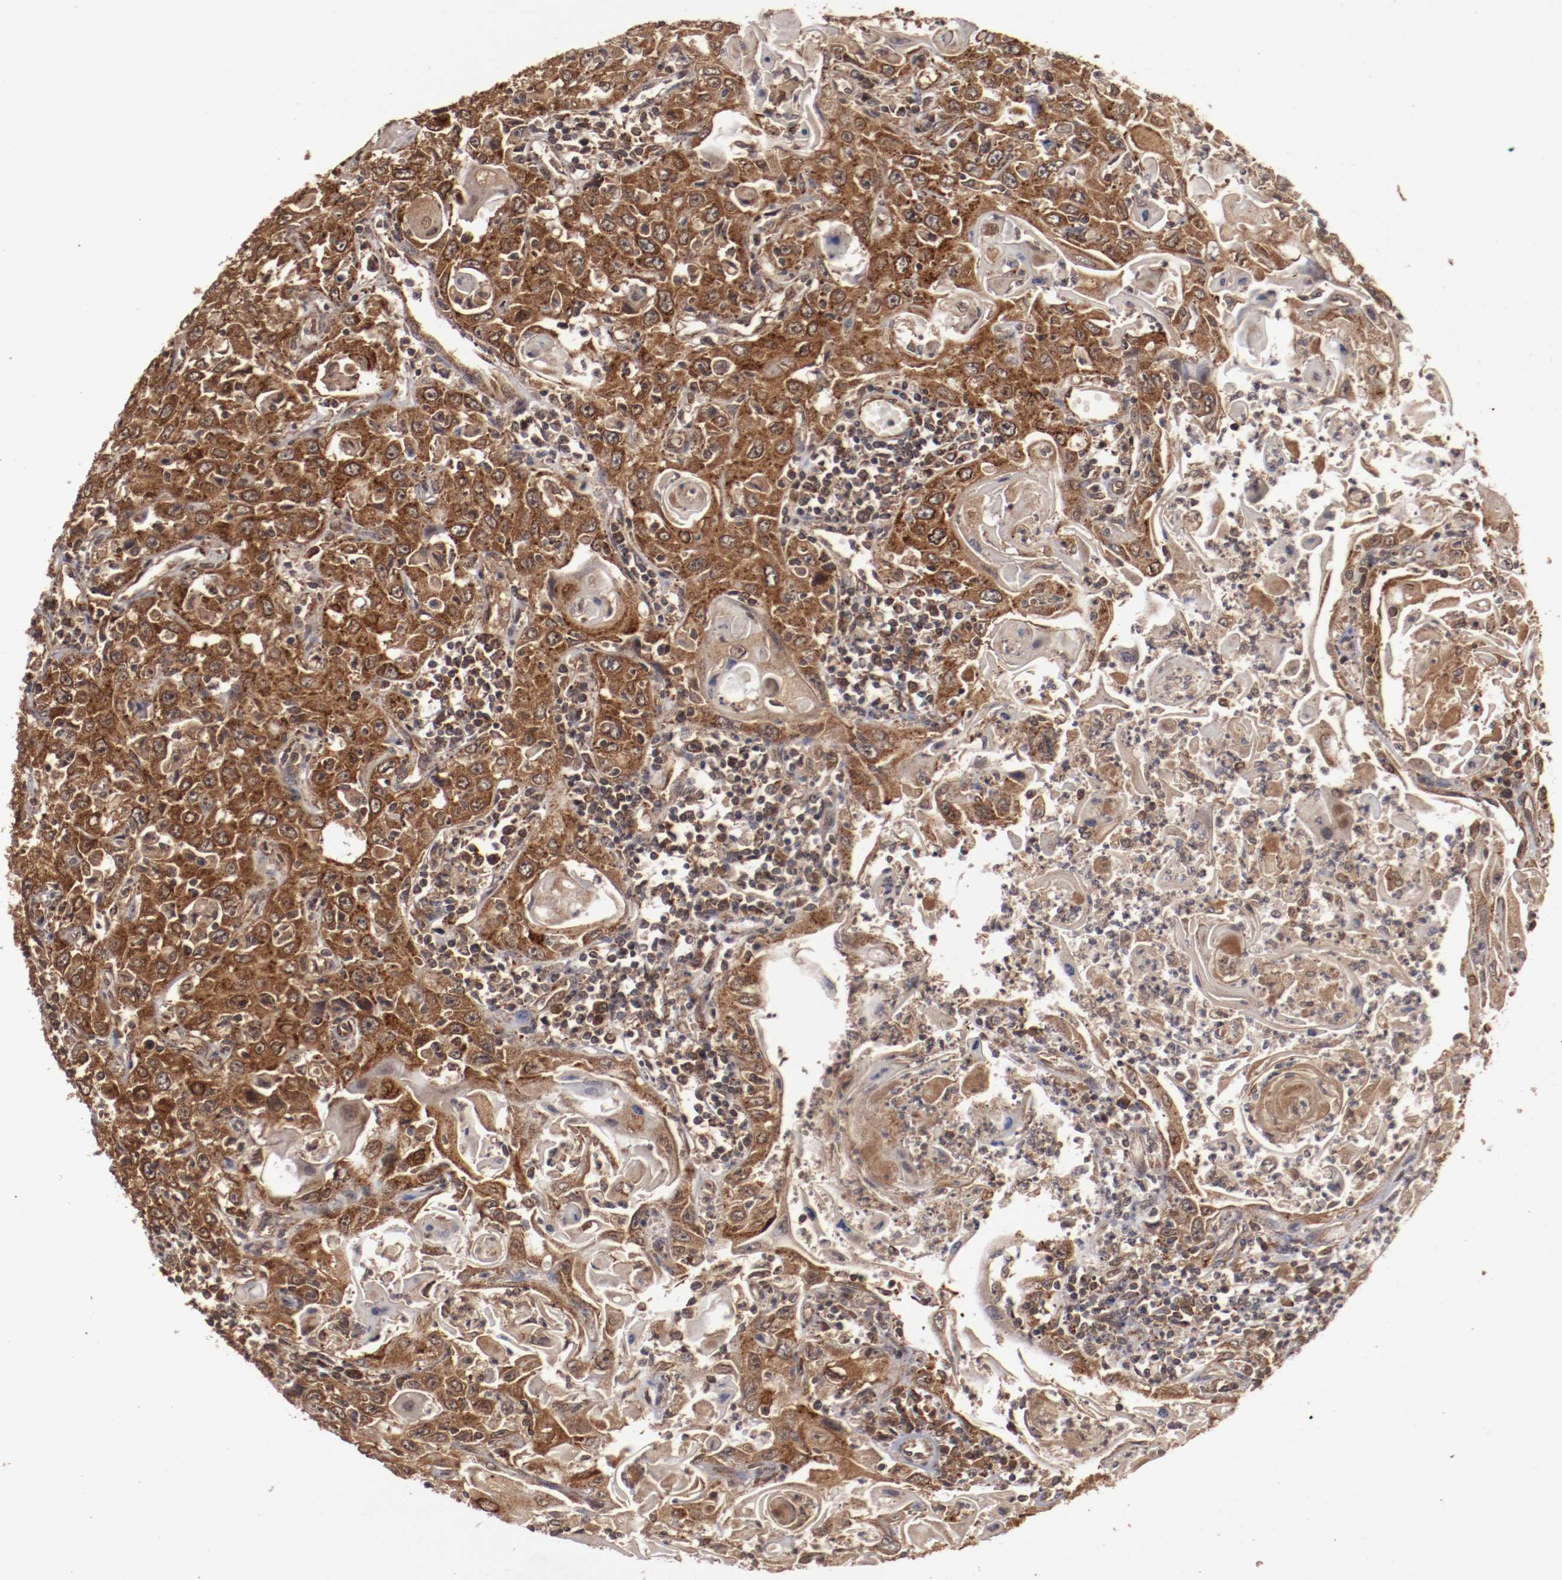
{"staining": {"intensity": "strong", "quantity": ">75%", "location": "cytoplasmic/membranous"}, "tissue": "head and neck cancer", "cell_type": "Tumor cells", "image_type": "cancer", "snomed": [{"axis": "morphology", "description": "Squamous cell carcinoma, NOS"}, {"axis": "topography", "description": "Oral tissue"}, {"axis": "topography", "description": "Head-Neck"}], "caption": "Squamous cell carcinoma (head and neck) tissue exhibits strong cytoplasmic/membranous expression in approximately >75% of tumor cells, visualized by immunohistochemistry.", "gene": "TENM1", "patient": {"sex": "female", "age": 76}}